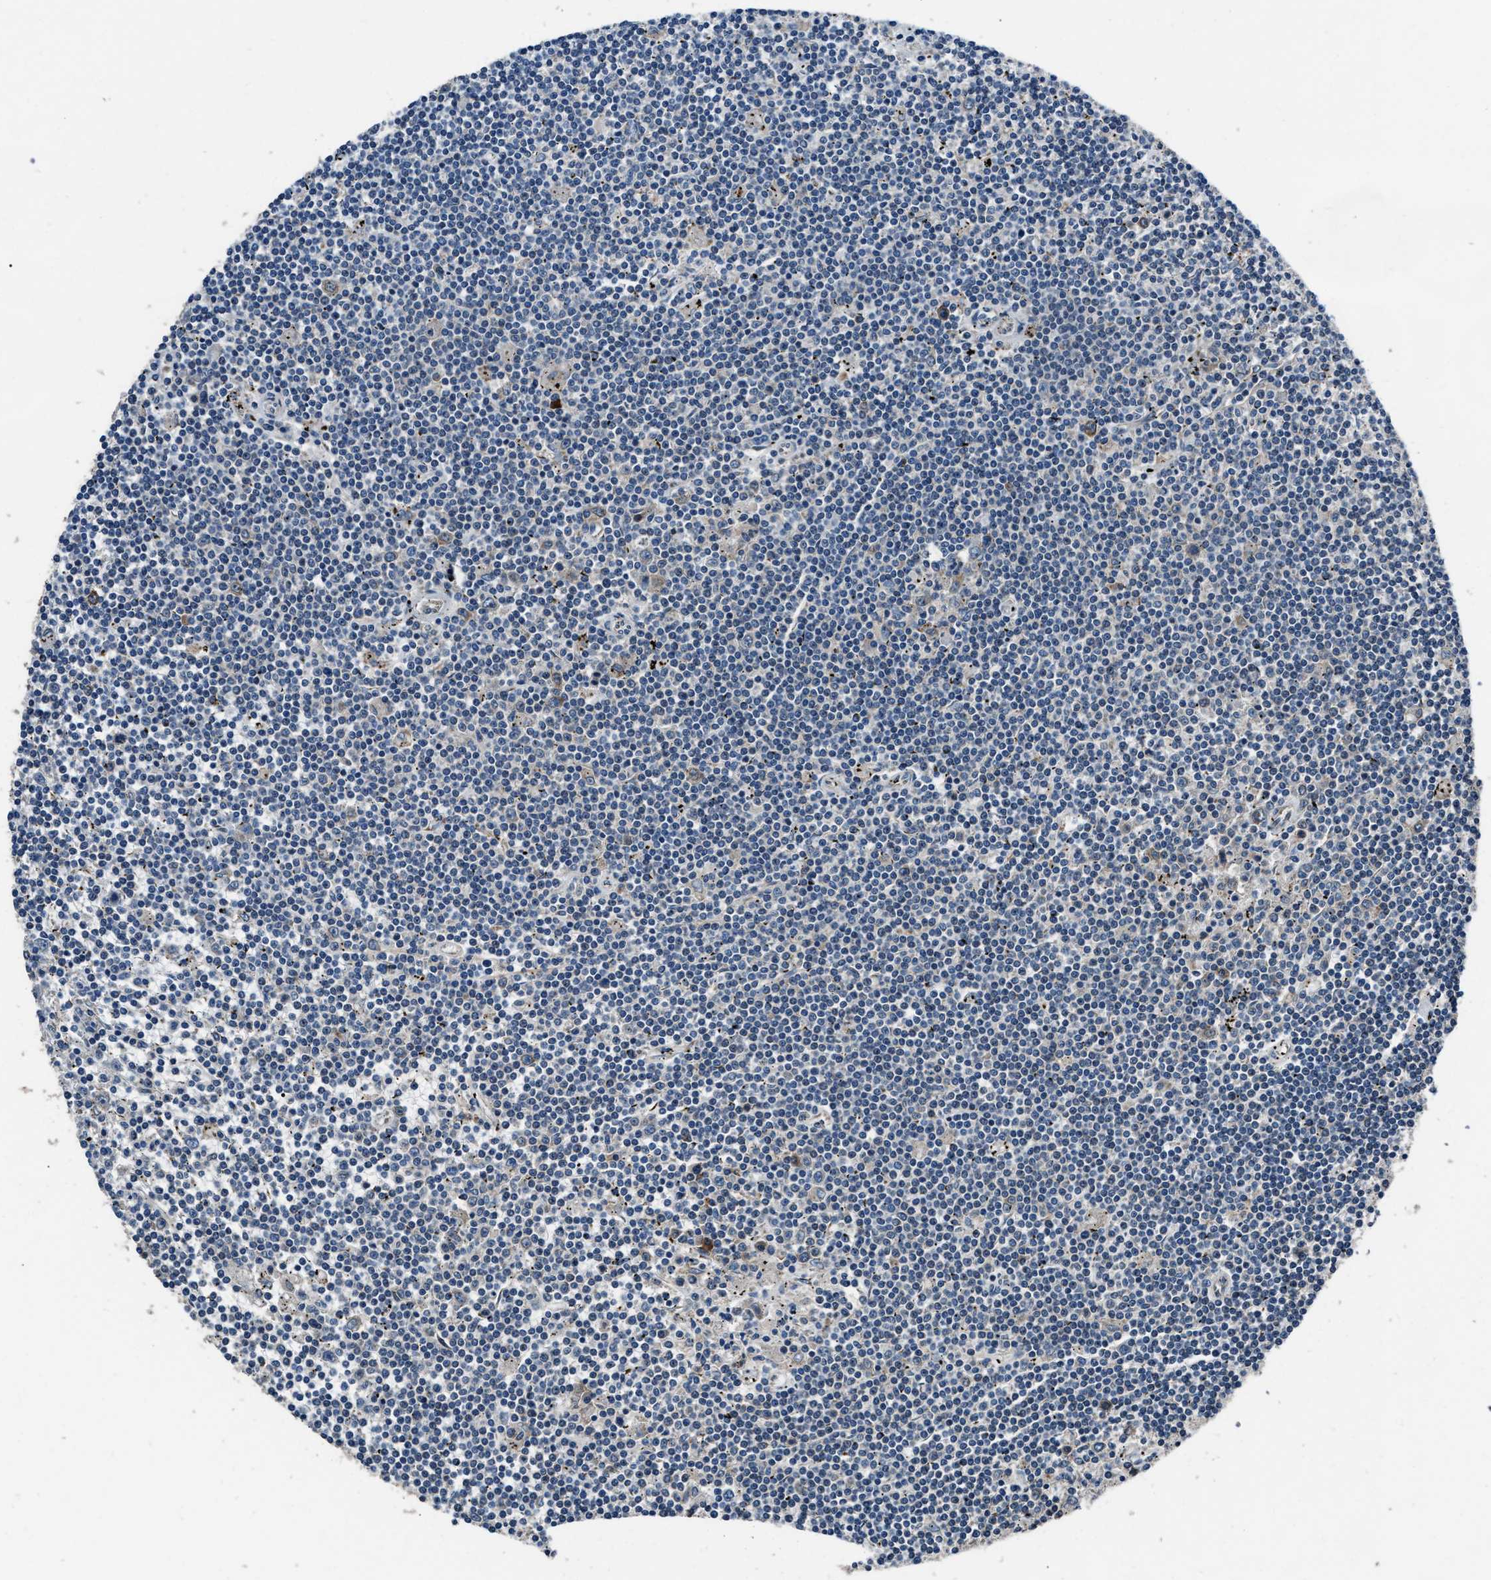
{"staining": {"intensity": "negative", "quantity": "none", "location": "none"}, "tissue": "lymphoma", "cell_type": "Tumor cells", "image_type": "cancer", "snomed": [{"axis": "morphology", "description": "Malignant lymphoma, non-Hodgkin's type, Low grade"}, {"axis": "topography", "description": "Spleen"}], "caption": "The image exhibits no significant expression in tumor cells of lymphoma.", "gene": "IMPDH2", "patient": {"sex": "male", "age": 76}}